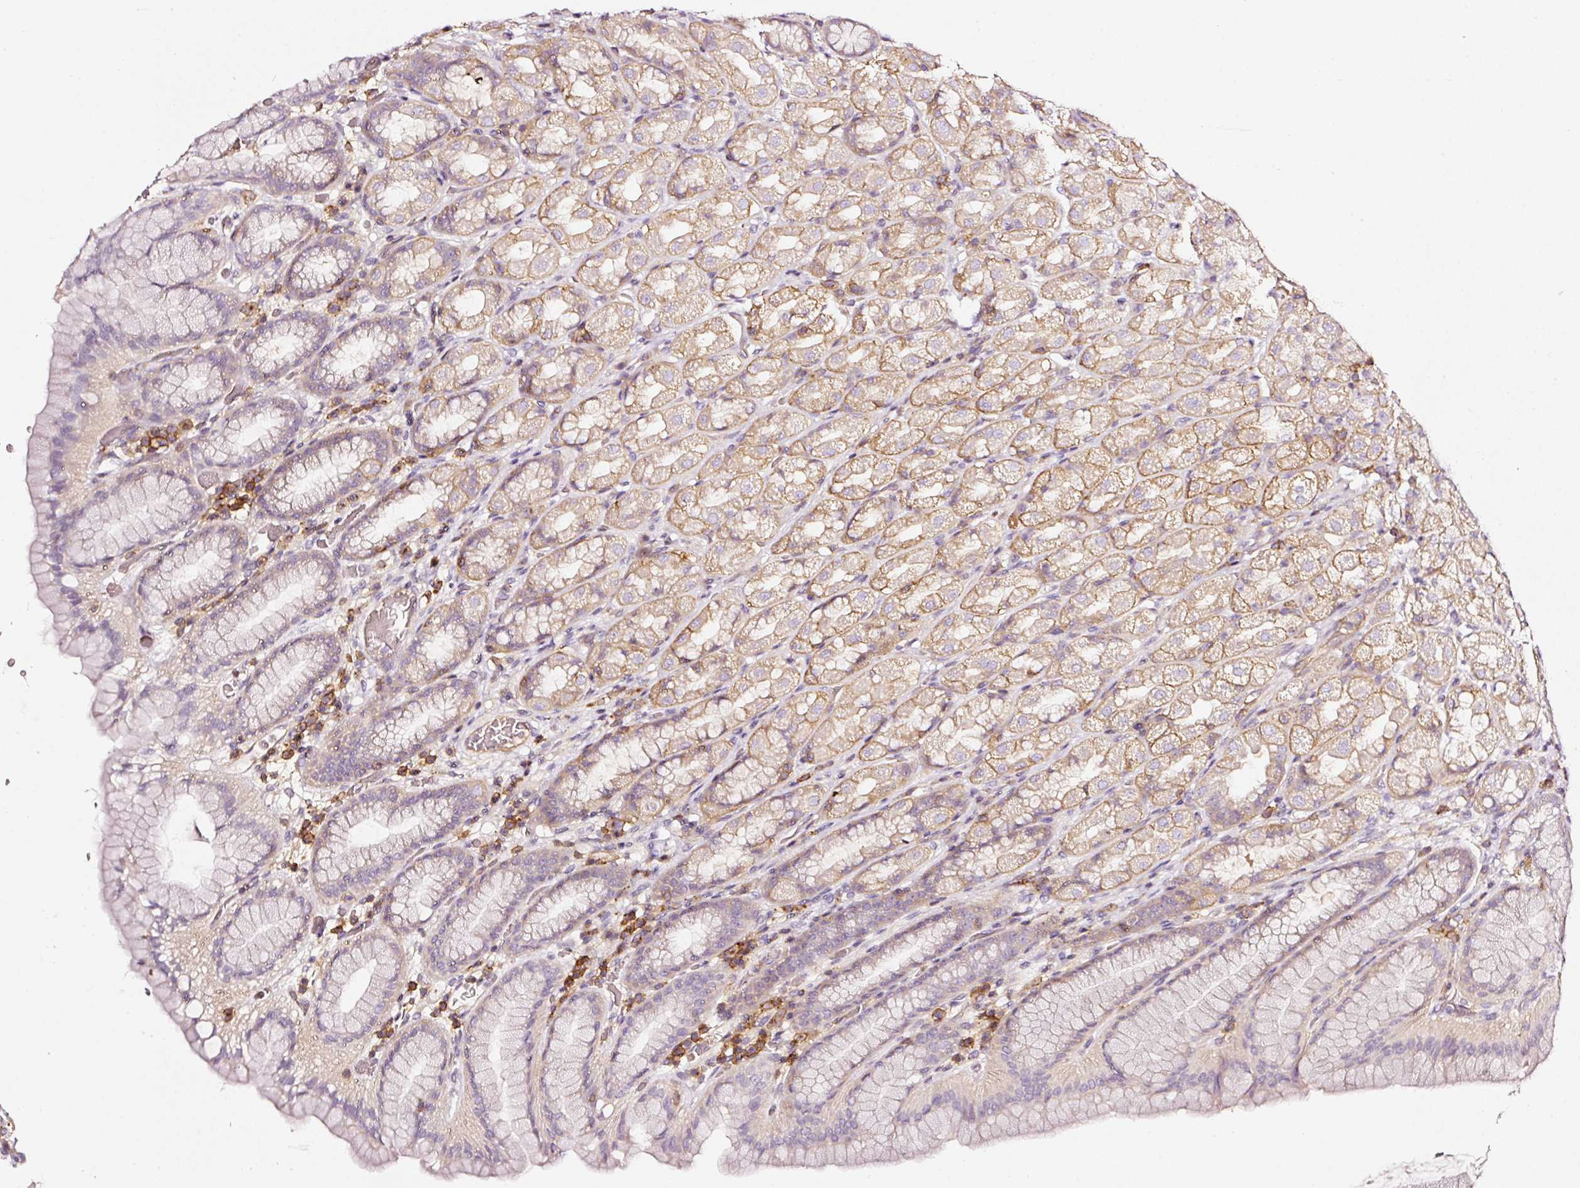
{"staining": {"intensity": "moderate", "quantity": "<25%", "location": "cytoplasmic/membranous"}, "tissue": "stomach", "cell_type": "Glandular cells", "image_type": "normal", "snomed": [{"axis": "morphology", "description": "Normal tissue, NOS"}, {"axis": "topography", "description": "Stomach, upper"}, {"axis": "topography", "description": "Stomach"}], "caption": "A photomicrograph of stomach stained for a protein displays moderate cytoplasmic/membranous brown staining in glandular cells. Nuclei are stained in blue.", "gene": "CD47", "patient": {"sex": "male", "age": 68}}